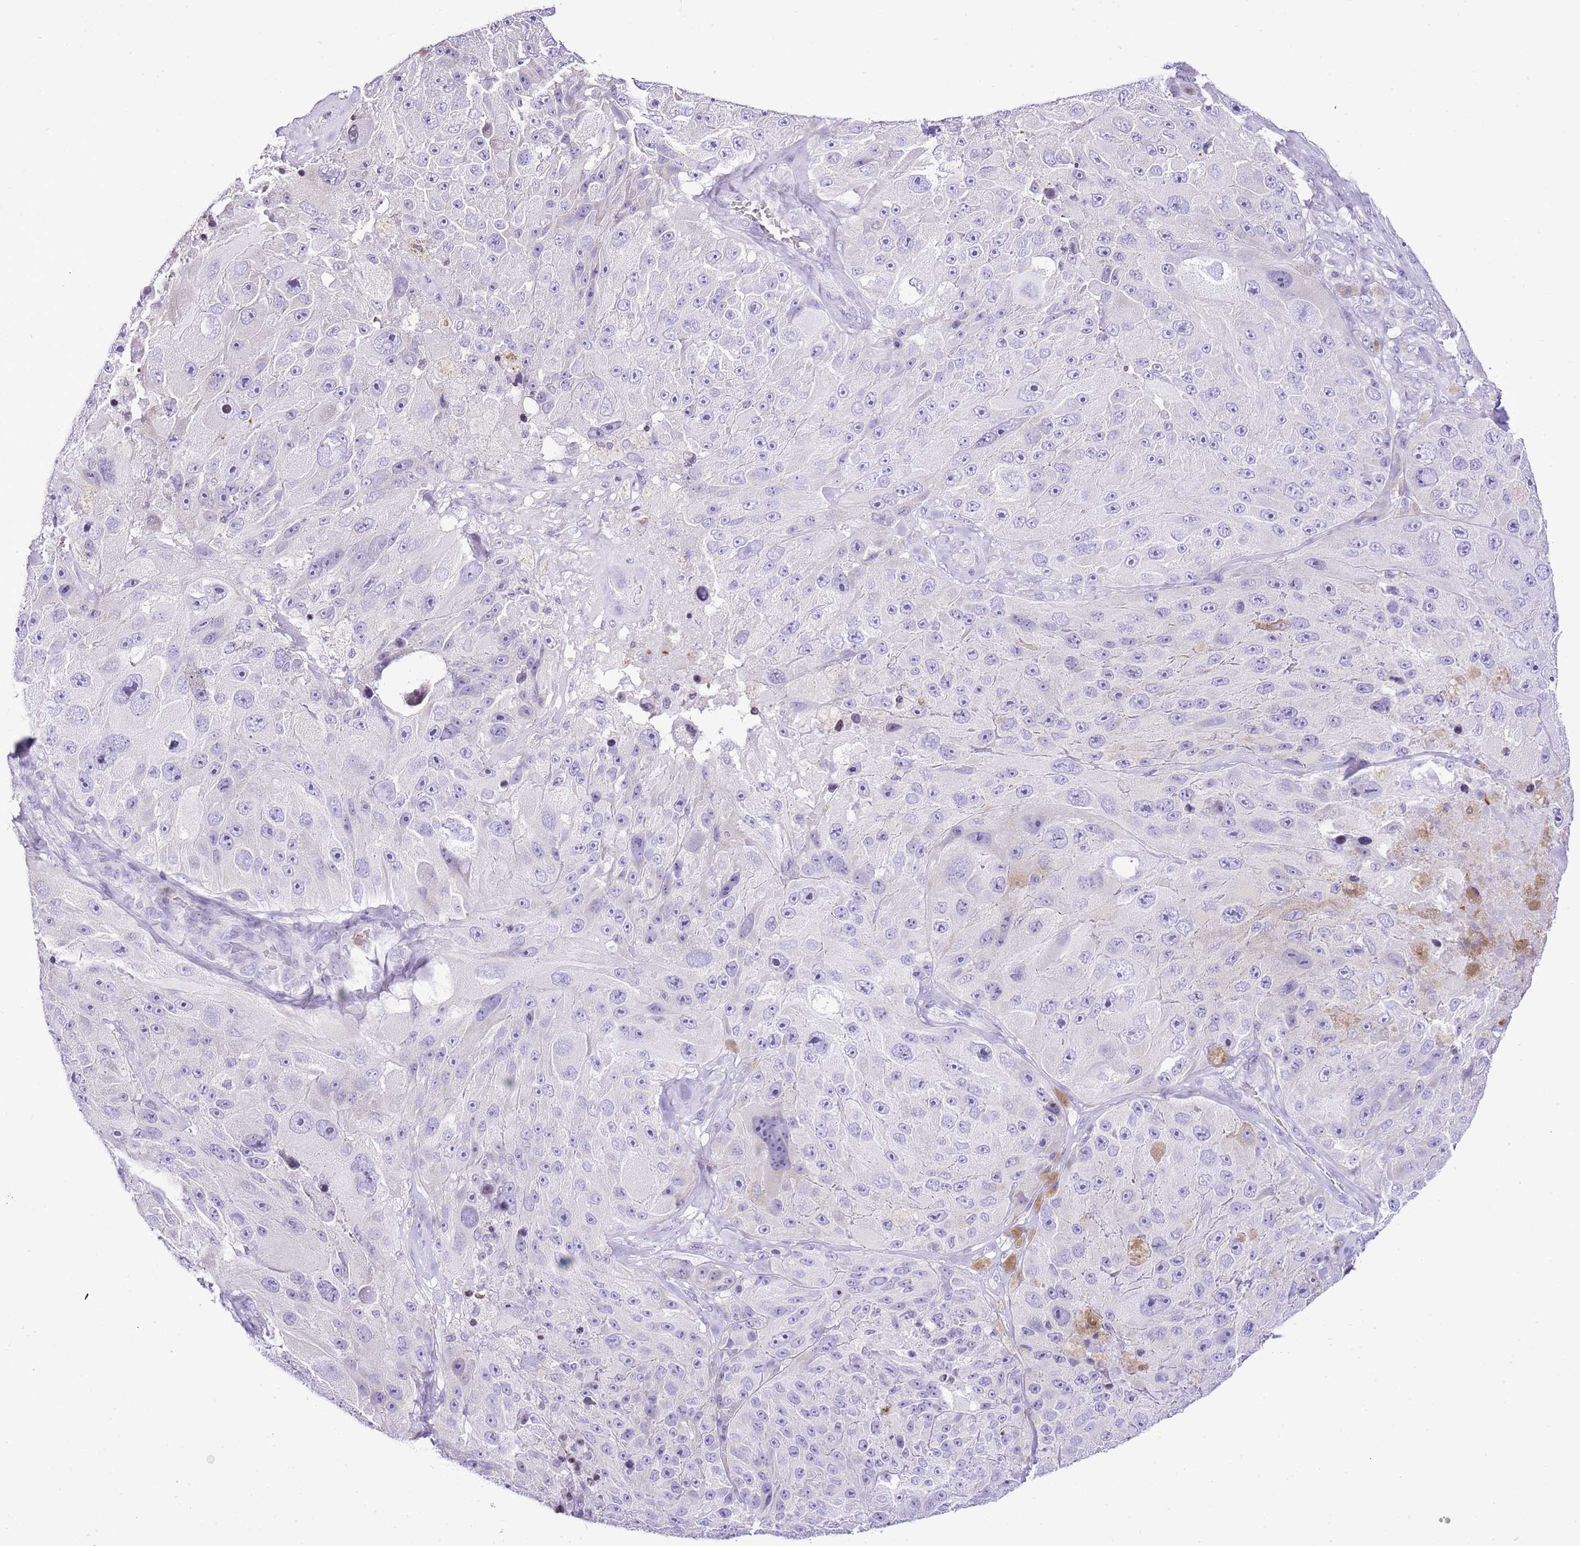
{"staining": {"intensity": "negative", "quantity": "none", "location": "none"}, "tissue": "melanoma", "cell_type": "Tumor cells", "image_type": "cancer", "snomed": [{"axis": "morphology", "description": "Malignant melanoma, Metastatic site"}, {"axis": "topography", "description": "Lymph node"}], "caption": "The histopathology image exhibits no staining of tumor cells in malignant melanoma (metastatic site).", "gene": "PRR15", "patient": {"sex": "male", "age": 62}}